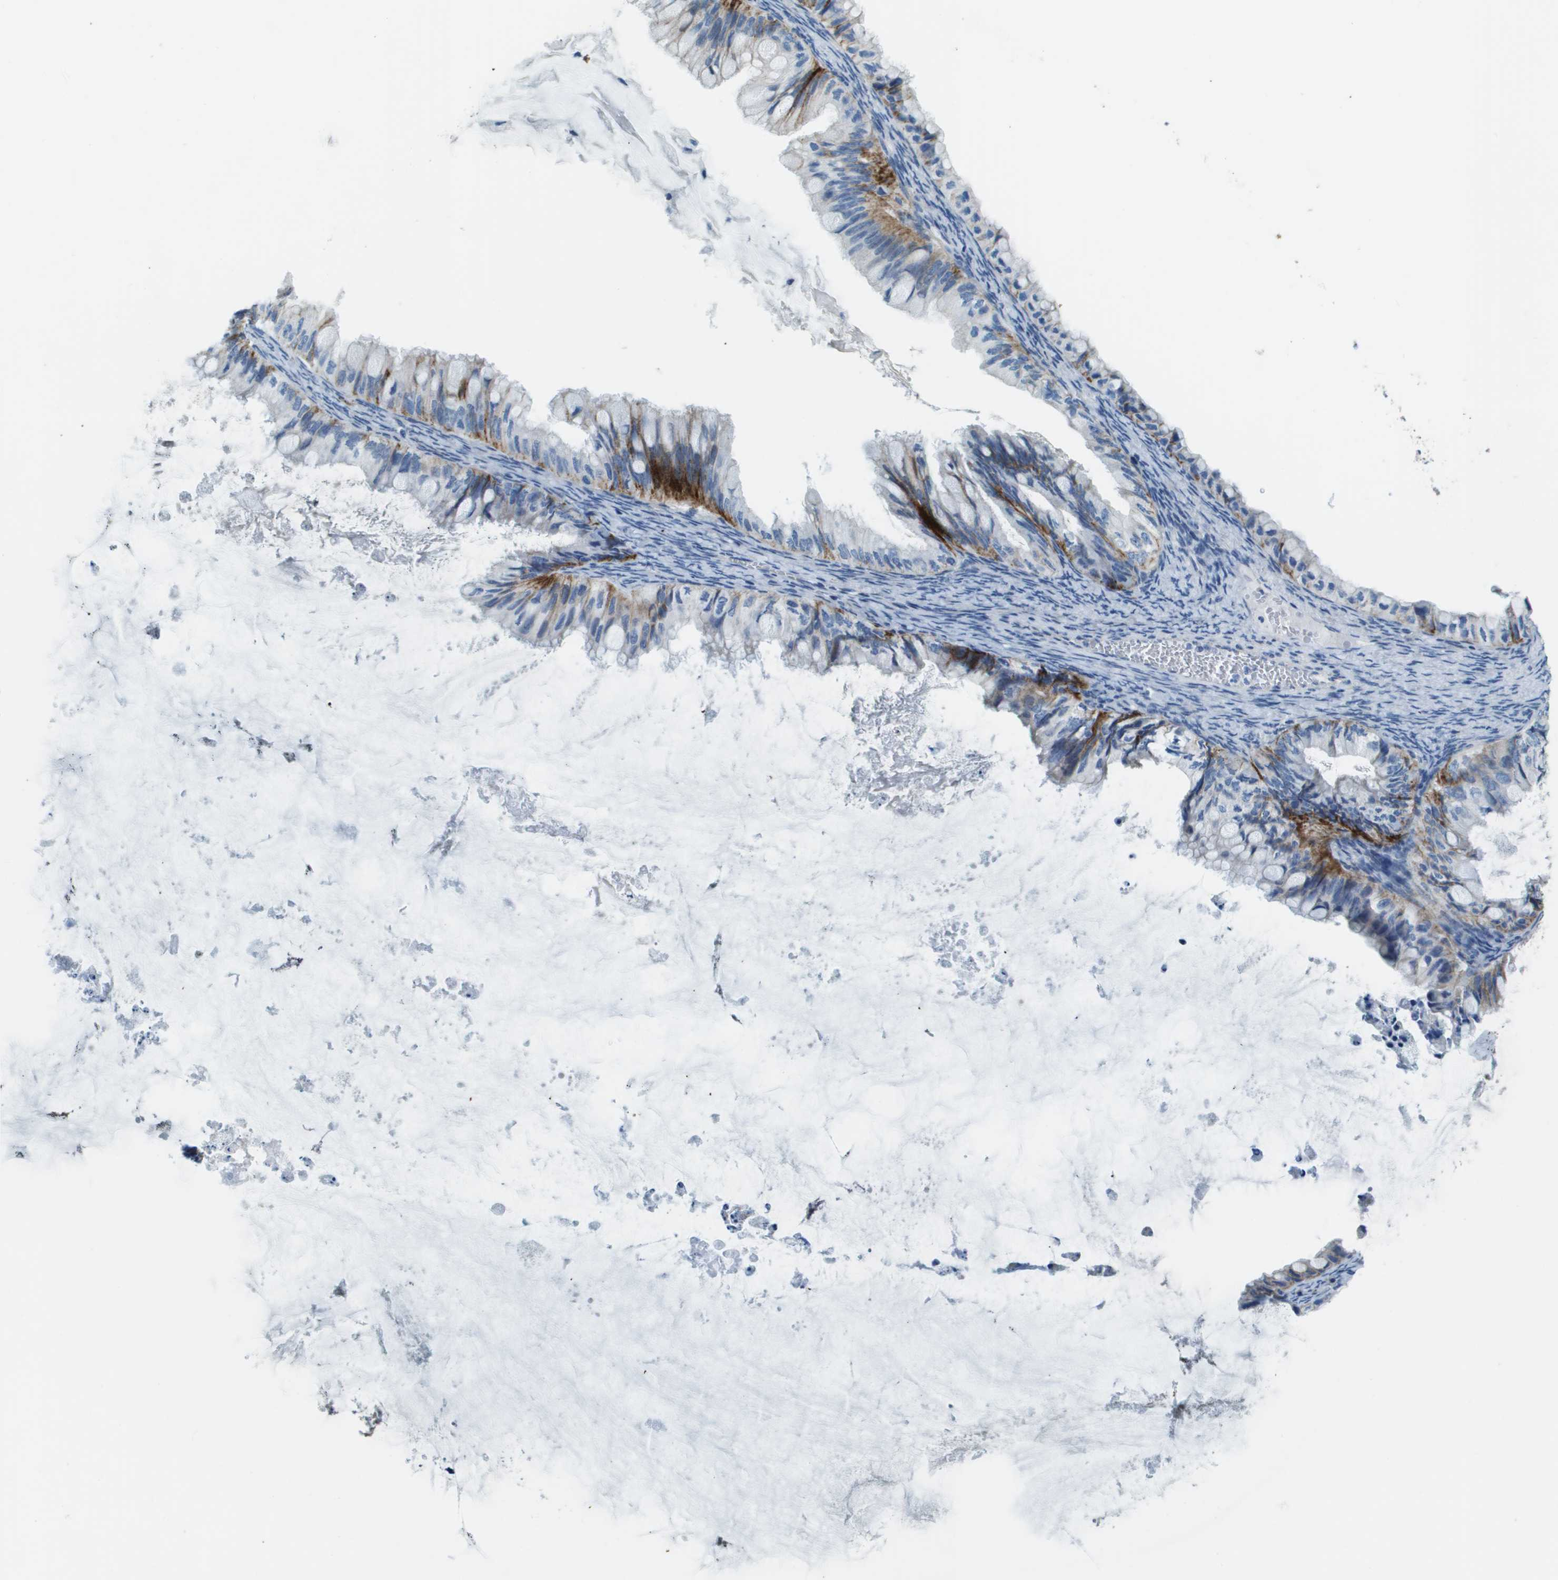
{"staining": {"intensity": "moderate", "quantity": "<25%", "location": "cytoplasmic/membranous"}, "tissue": "ovarian cancer", "cell_type": "Tumor cells", "image_type": "cancer", "snomed": [{"axis": "morphology", "description": "Cystadenocarcinoma, mucinous, NOS"}, {"axis": "topography", "description": "Ovary"}], "caption": "Protein staining of ovarian cancer (mucinous cystadenocarcinoma) tissue shows moderate cytoplasmic/membranous expression in about <25% of tumor cells. (brown staining indicates protein expression, while blue staining denotes nuclei).", "gene": "SDC1", "patient": {"sex": "female", "age": 80}}